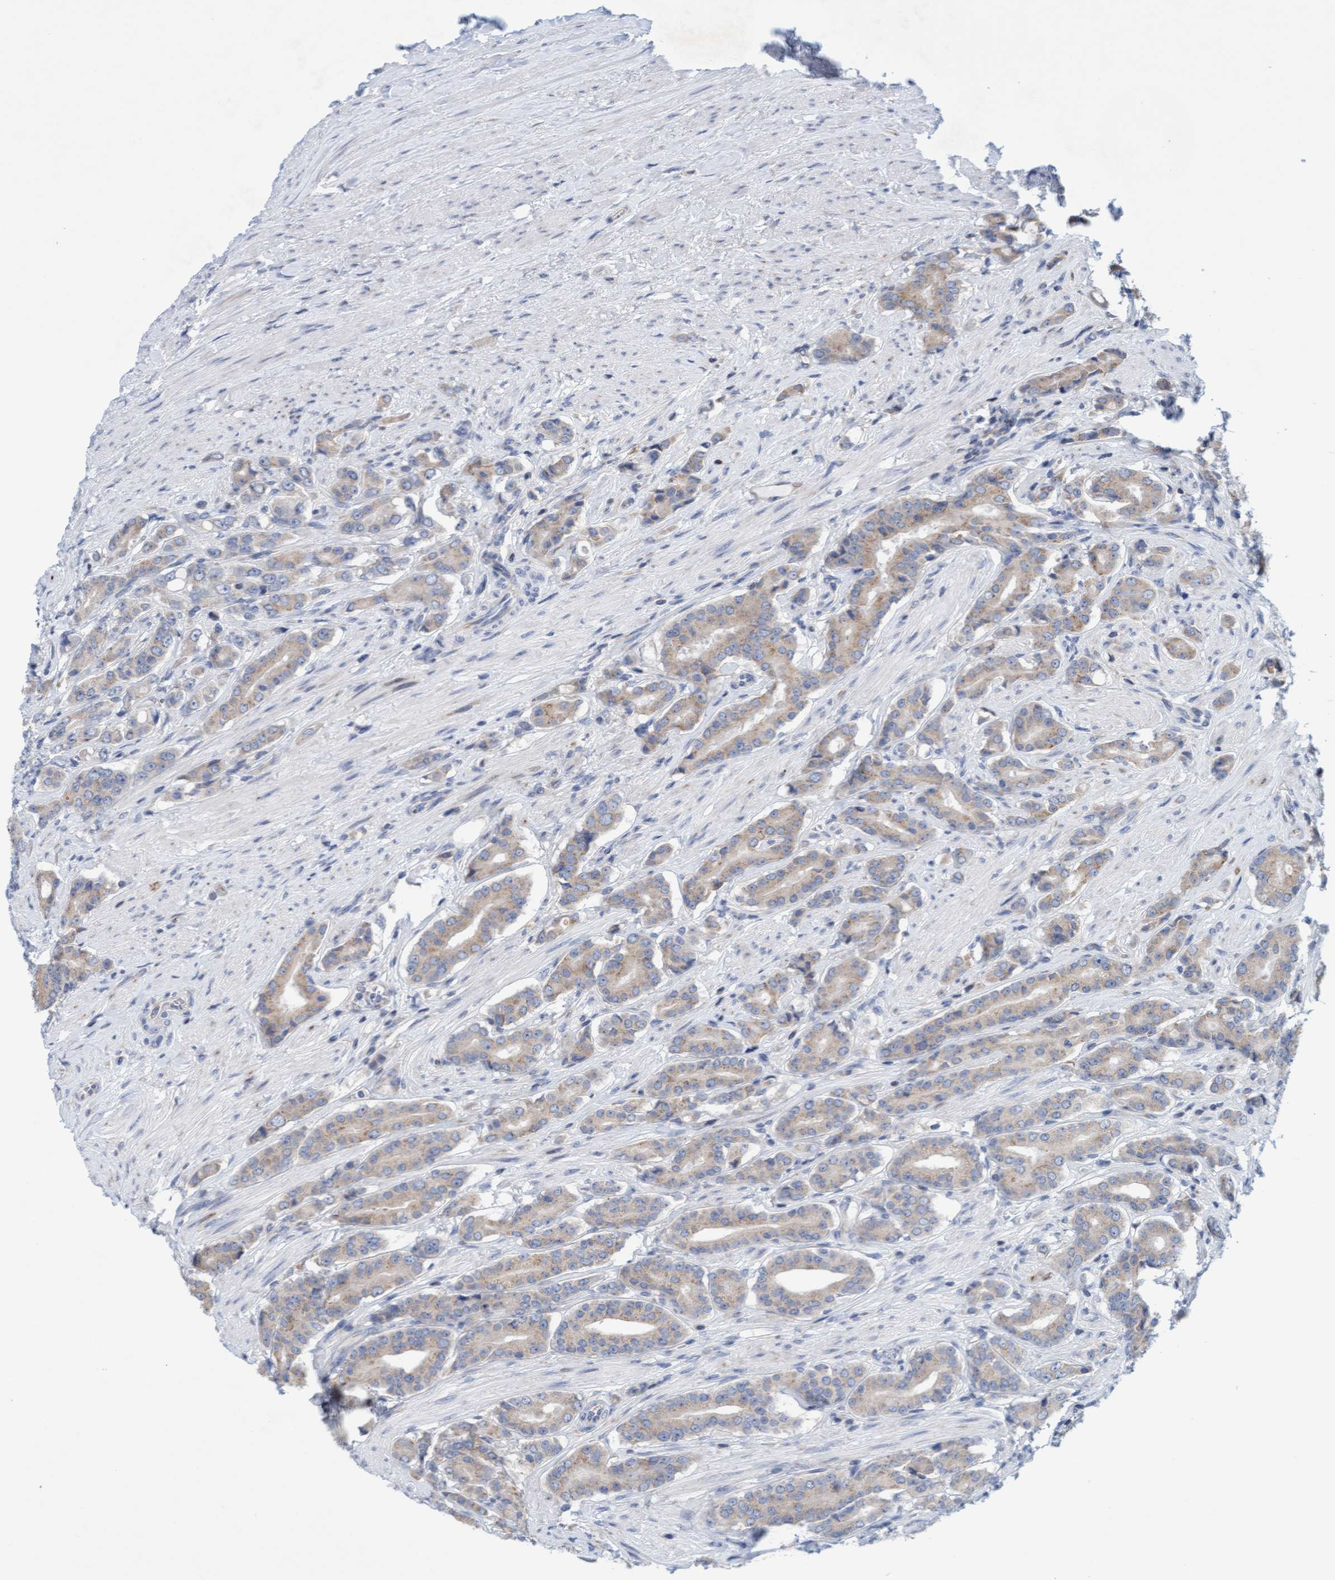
{"staining": {"intensity": "weak", "quantity": "<25%", "location": "cytoplasmic/membranous"}, "tissue": "prostate cancer", "cell_type": "Tumor cells", "image_type": "cancer", "snomed": [{"axis": "morphology", "description": "Adenocarcinoma, High grade"}, {"axis": "topography", "description": "Prostate"}], "caption": "DAB immunohistochemical staining of human prostate cancer displays no significant positivity in tumor cells.", "gene": "SLC28A3", "patient": {"sex": "male", "age": 71}}